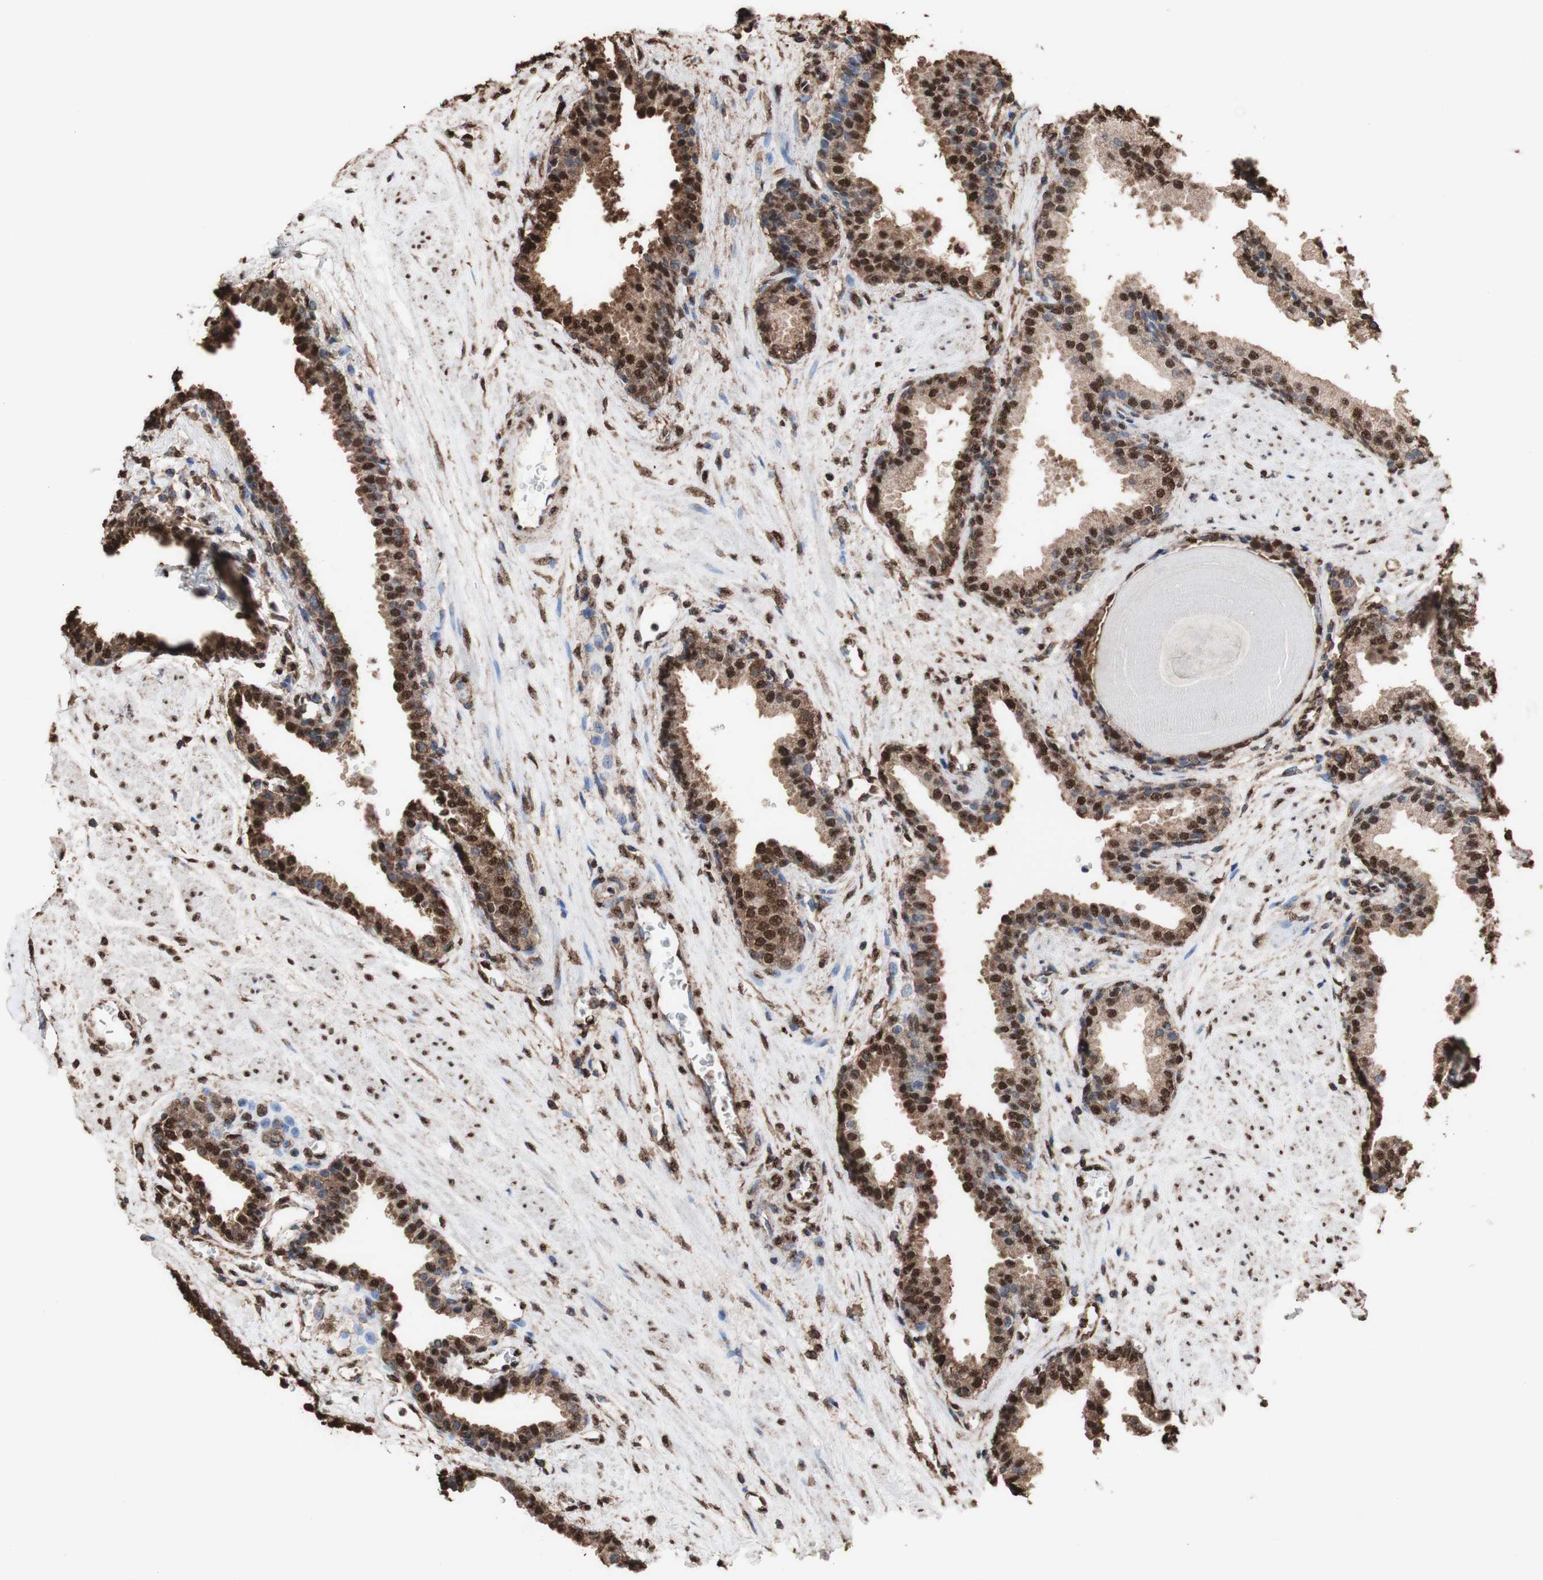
{"staining": {"intensity": "strong", "quantity": ">75%", "location": "cytoplasmic/membranous,nuclear"}, "tissue": "prostate", "cell_type": "Glandular cells", "image_type": "normal", "snomed": [{"axis": "morphology", "description": "Normal tissue, NOS"}, {"axis": "topography", "description": "Prostate"}], "caption": "DAB (3,3'-diaminobenzidine) immunohistochemical staining of unremarkable prostate shows strong cytoplasmic/membranous,nuclear protein staining in approximately >75% of glandular cells.", "gene": "PIDD1", "patient": {"sex": "male", "age": 51}}